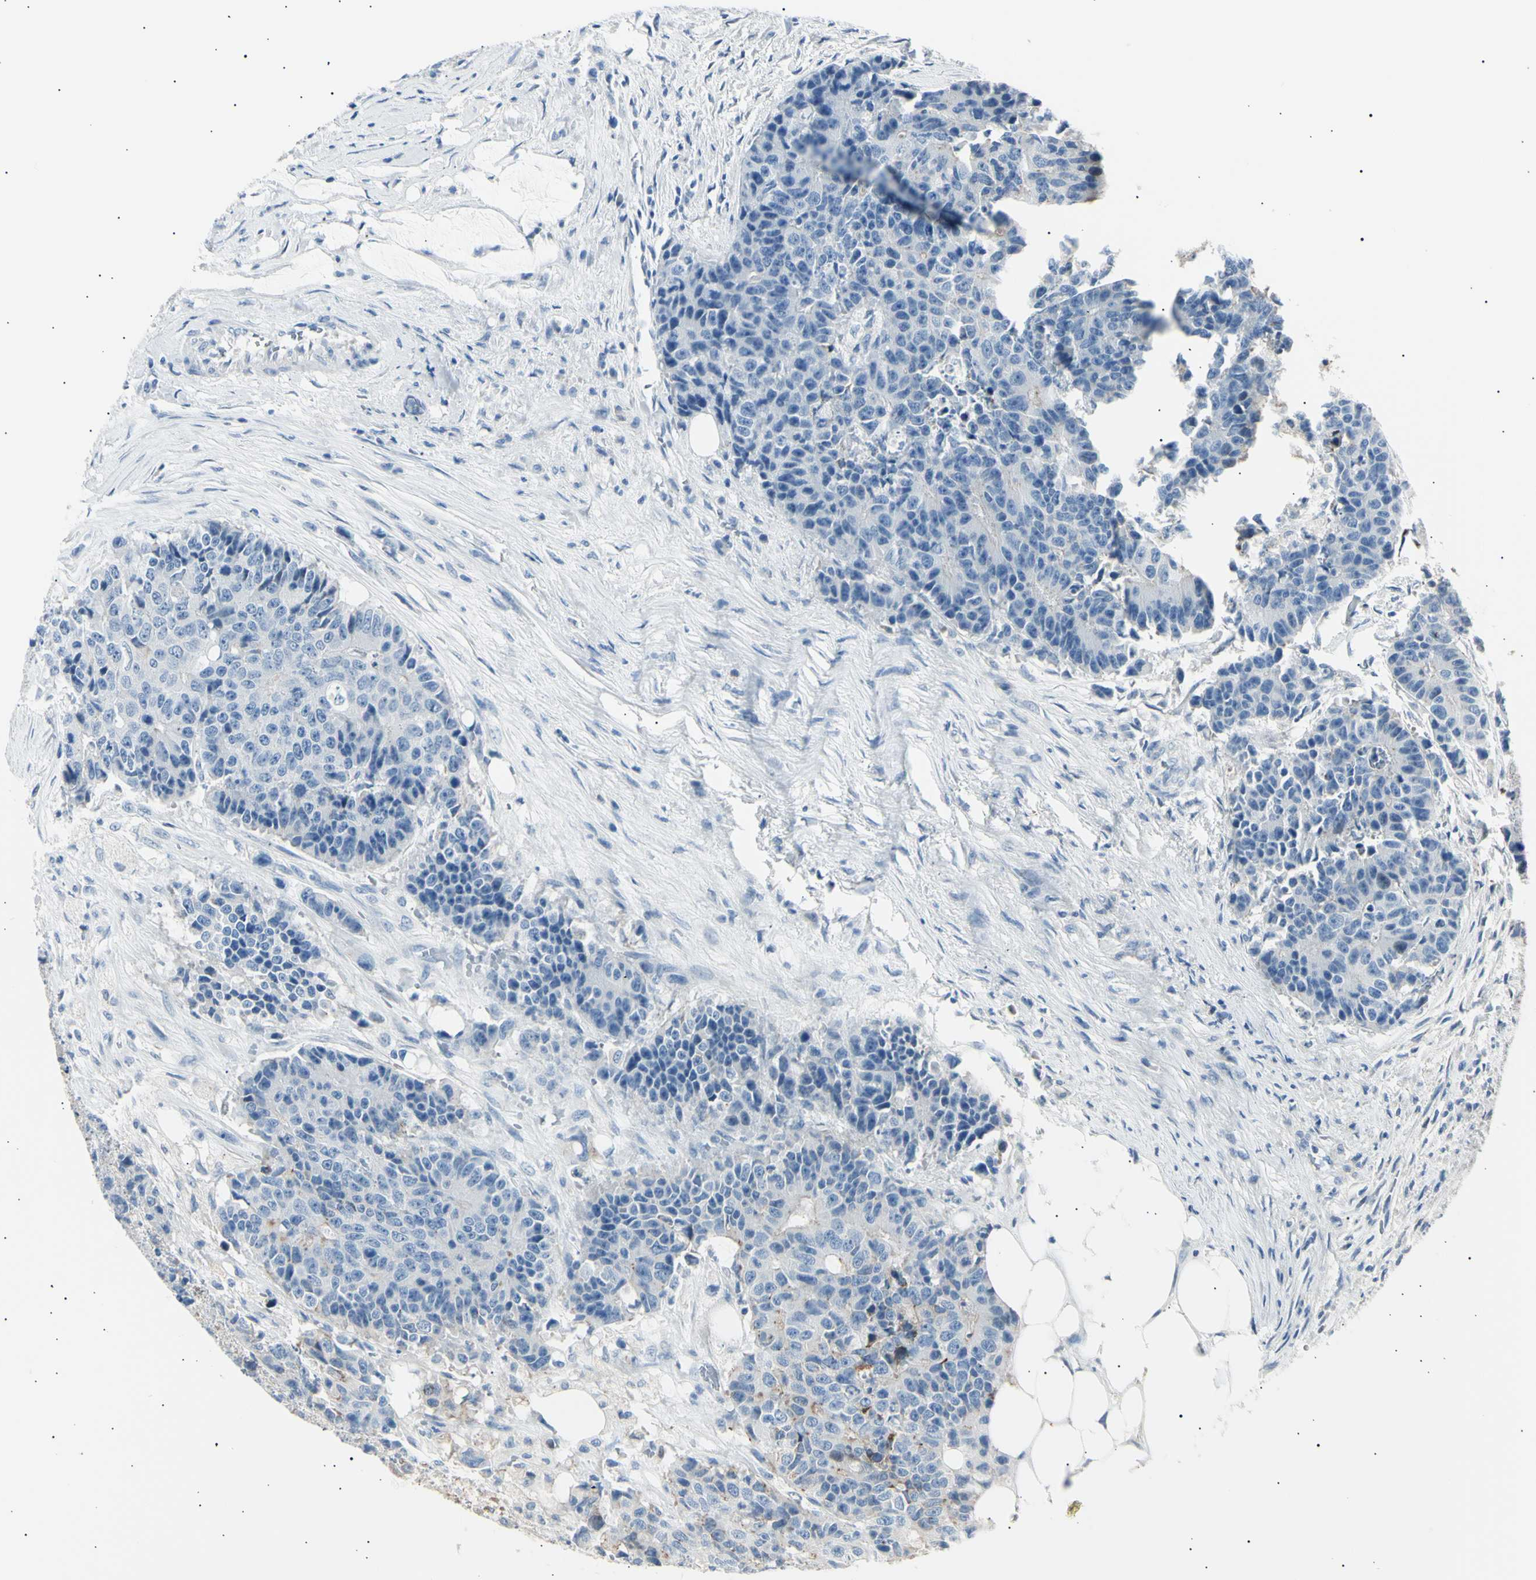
{"staining": {"intensity": "moderate", "quantity": "<25%", "location": "cytoplasmic/membranous"}, "tissue": "colorectal cancer", "cell_type": "Tumor cells", "image_type": "cancer", "snomed": [{"axis": "morphology", "description": "Adenocarcinoma, NOS"}, {"axis": "topography", "description": "Colon"}], "caption": "Colorectal cancer tissue demonstrates moderate cytoplasmic/membranous positivity in approximately <25% of tumor cells, visualized by immunohistochemistry.", "gene": "LHPP", "patient": {"sex": "female", "age": 86}}